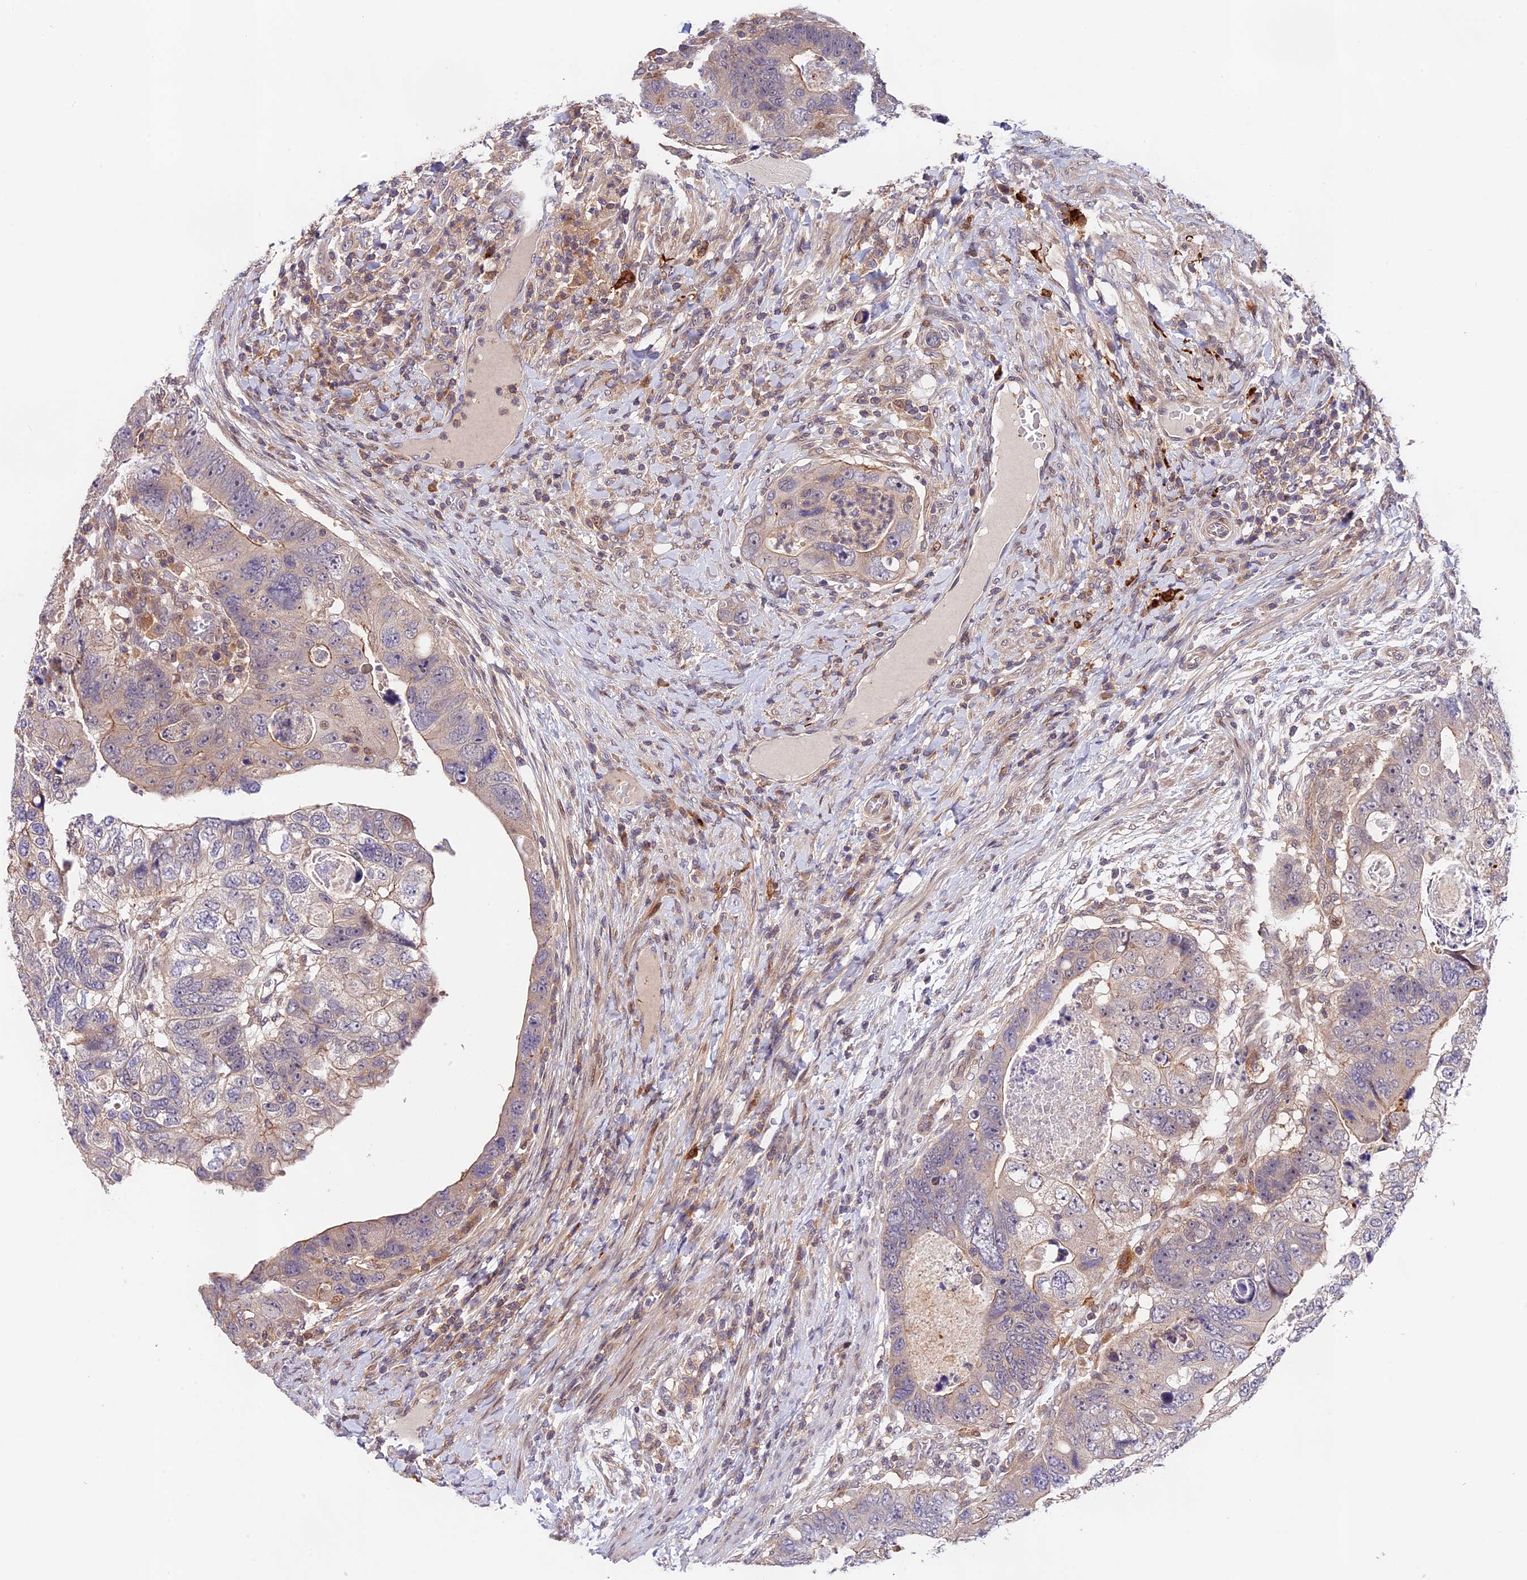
{"staining": {"intensity": "weak", "quantity": "<25%", "location": "cytoplasmic/membranous"}, "tissue": "colorectal cancer", "cell_type": "Tumor cells", "image_type": "cancer", "snomed": [{"axis": "morphology", "description": "Adenocarcinoma, NOS"}, {"axis": "topography", "description": "Rectum"}], "caption": "Immunohistochemistry (IHC) image of human colorectal cancer stained for a protein (brown), which displays no positivity in tumor cells.", "gene": "CACNA1H", "patient": {"sex": "male", "age": 59}}